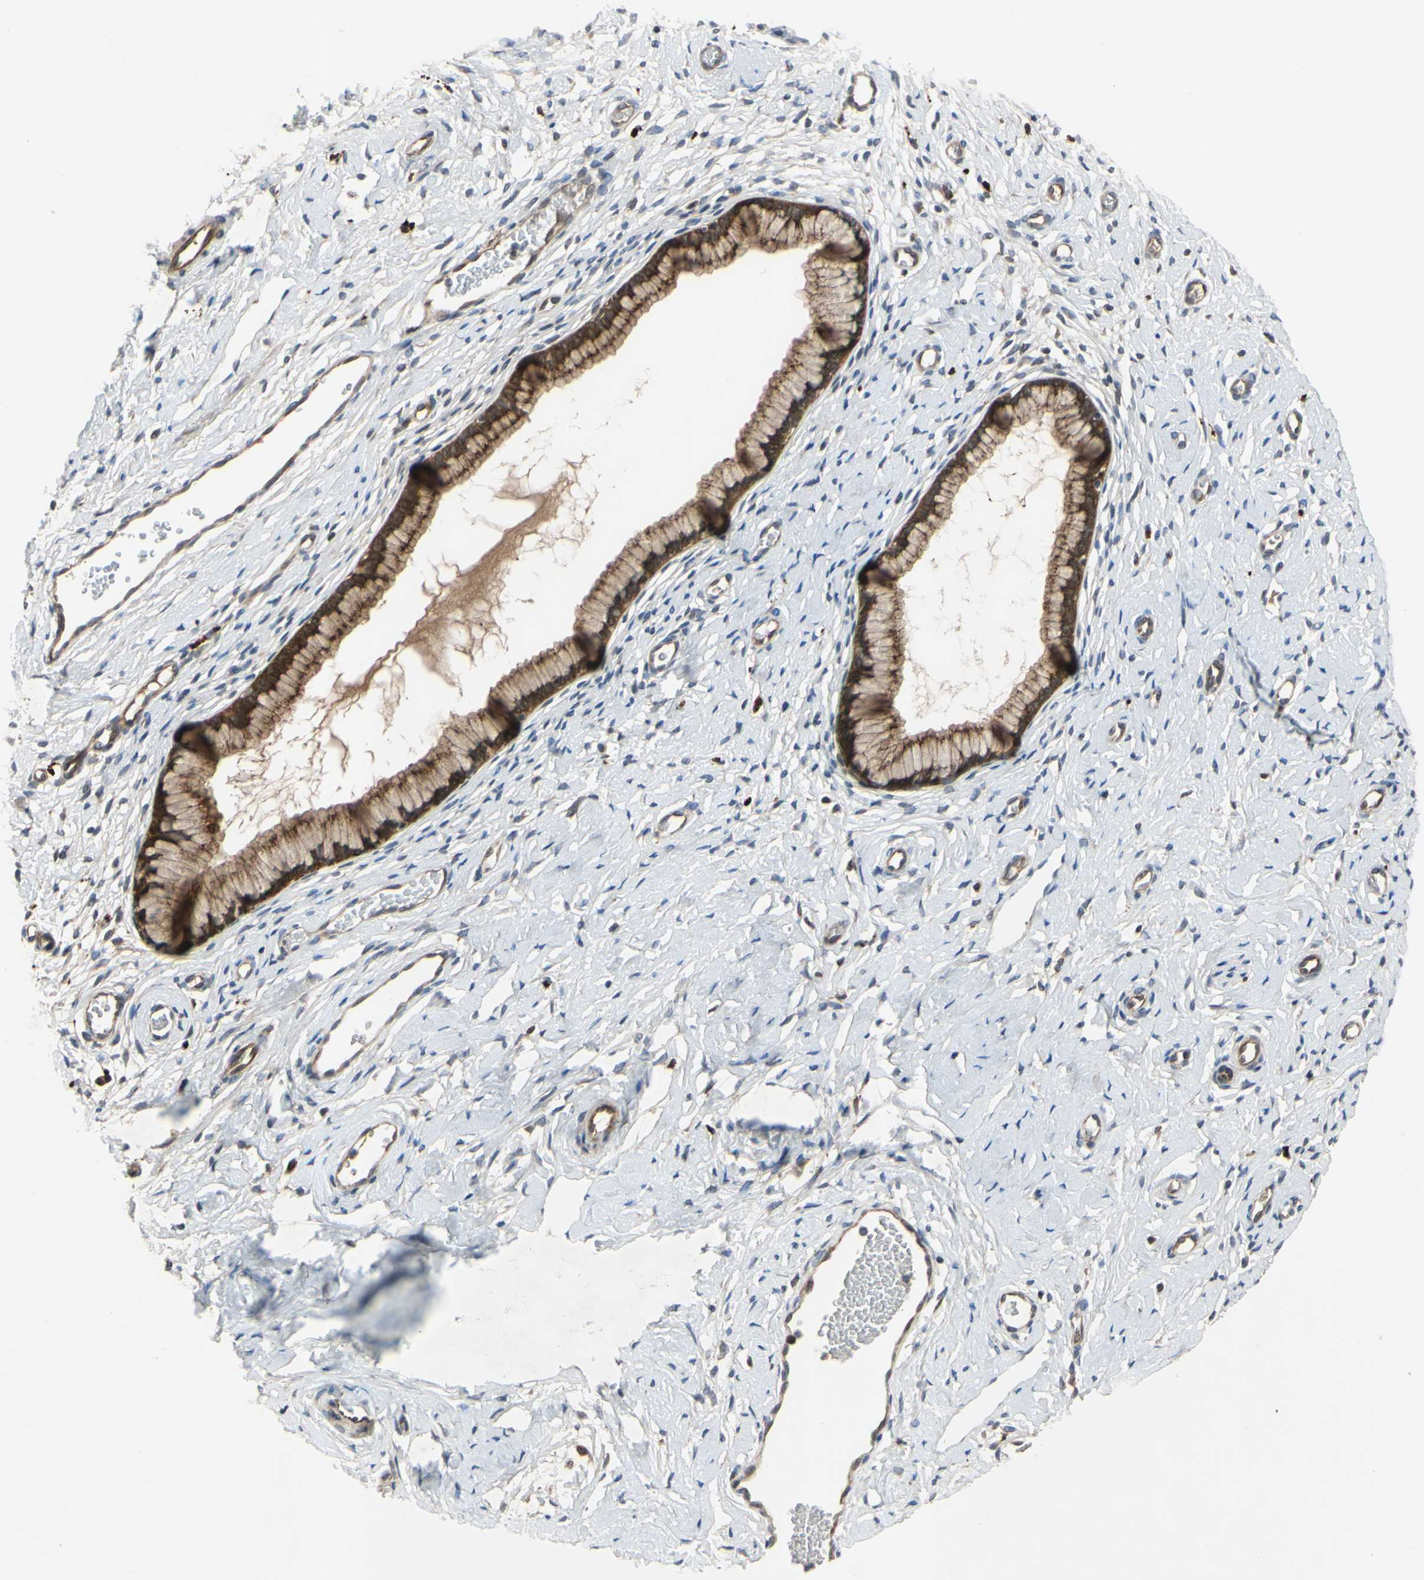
{"staining": {"intensity": "strong", "quantity": ">75%", "location": "cytoplasmic/membranous"}, "tissue": "cervix", "cell_type": "Glandular cells", "image_type": "normal", "snomed": [{"axis": "morphology", "description": "Normal tissue, NOS"}, {"axis": "topography", "description": "Cervix"}], "caption": "Immunohistochemistry histopathology image of benign human cervix stained for a protein (brown), which shows high levels of strong cytoplasmic/membranous positivity in approximately >75% of glandular cells.", "gene": "XIAP", "patient": {"sex": "female", "age": 65}}